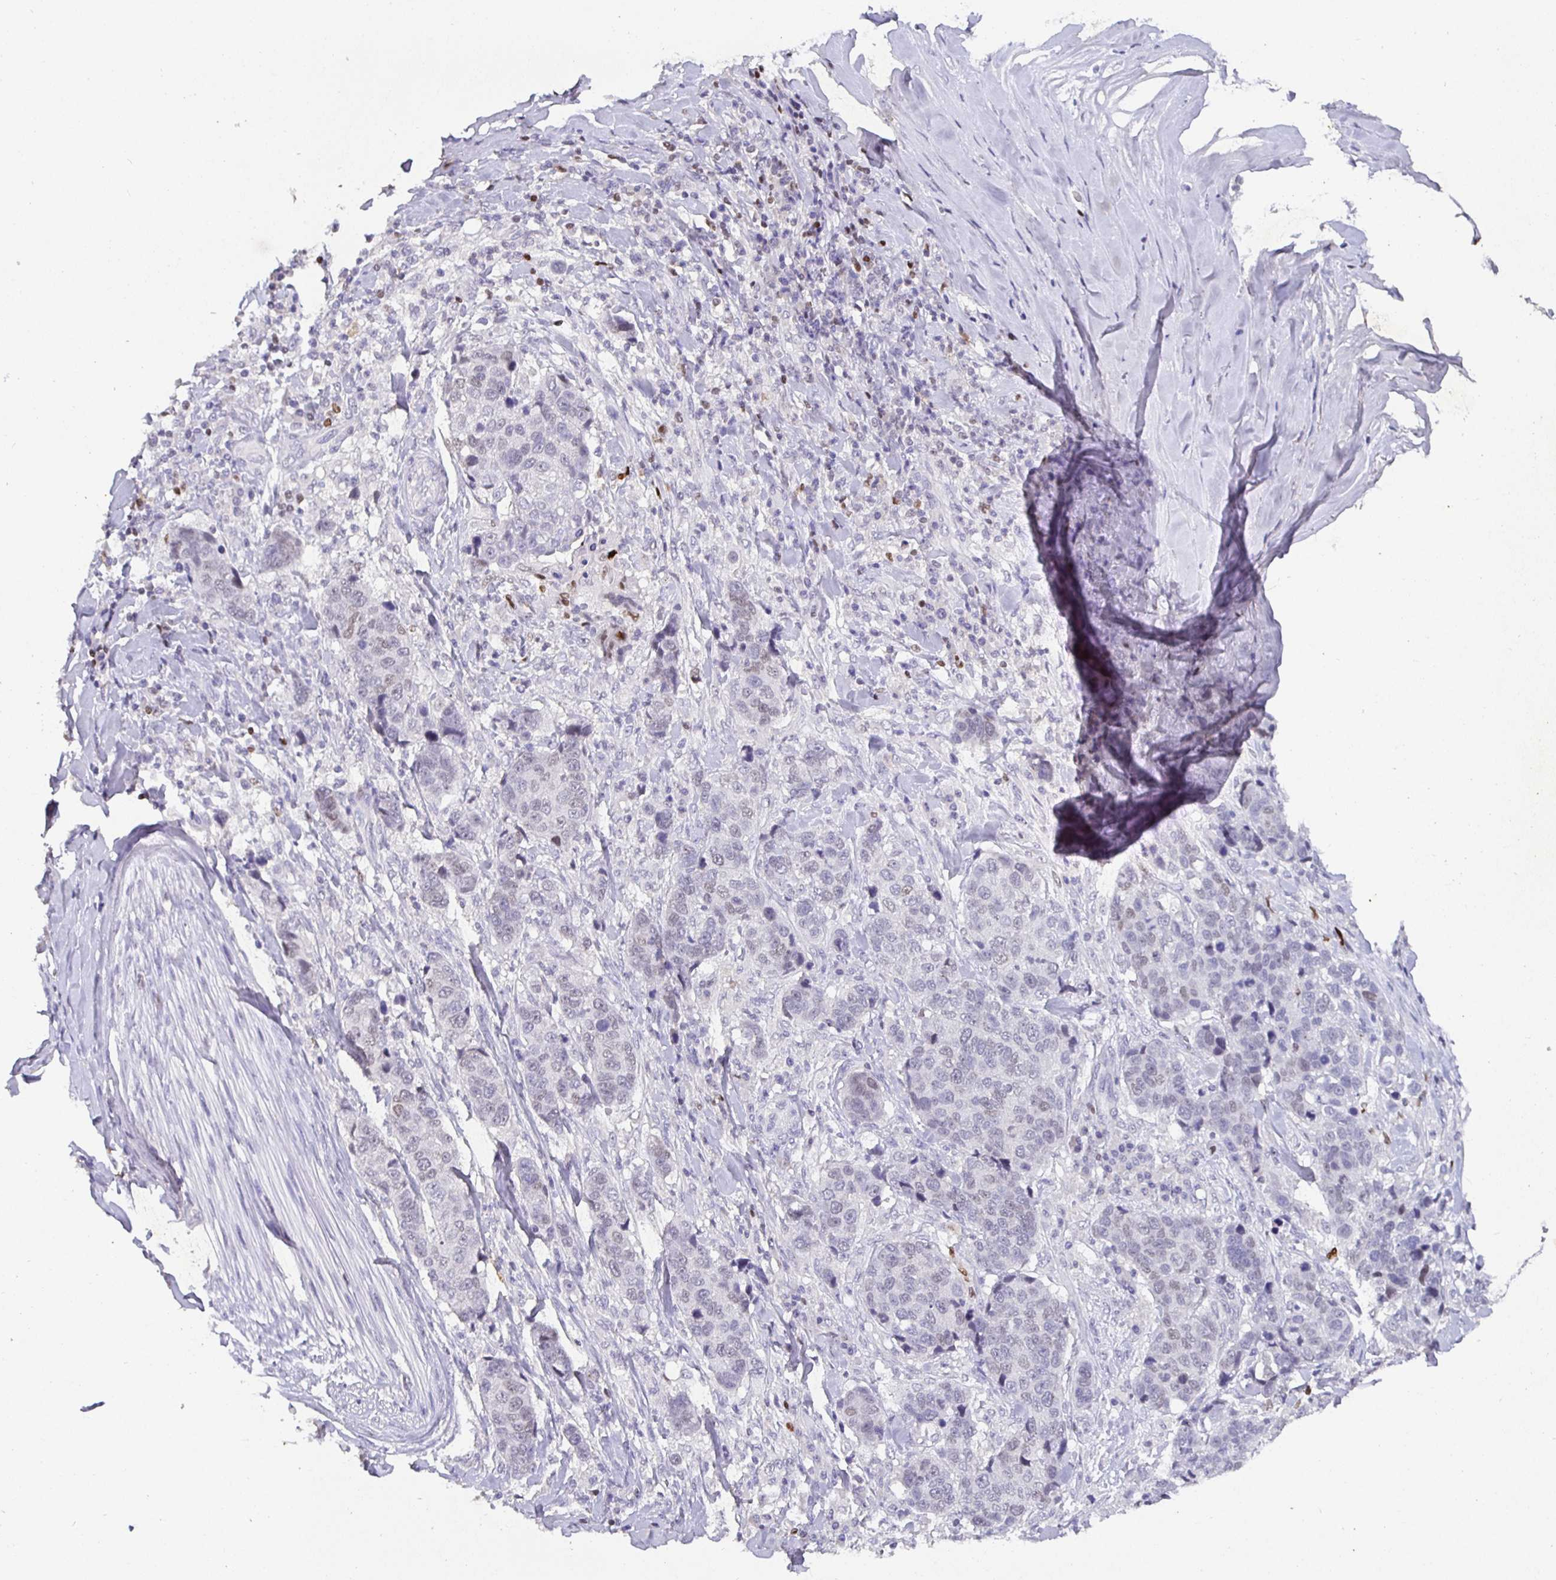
{"staining": {"intensity": "negative", "quantity": "none", "location": "none"}, "tissue": "lung cancer", "cell_type": "Tumor cells", "image_type": "cancer", "snomed": [{"axis": "morphology", "description": "Squamous cell carcinoma, NOS"}, {"axis": "topography", "description": "Lymph node"}, {"axis": "topography", "description": "Lung"}], "caption": "Immunohistochemistry histopathology image of lung cancer stained for a protein (brown), which shows no expression in tumor cells.", "gene": "SATB1", "patient": {"sex": "male", "age": 61}}